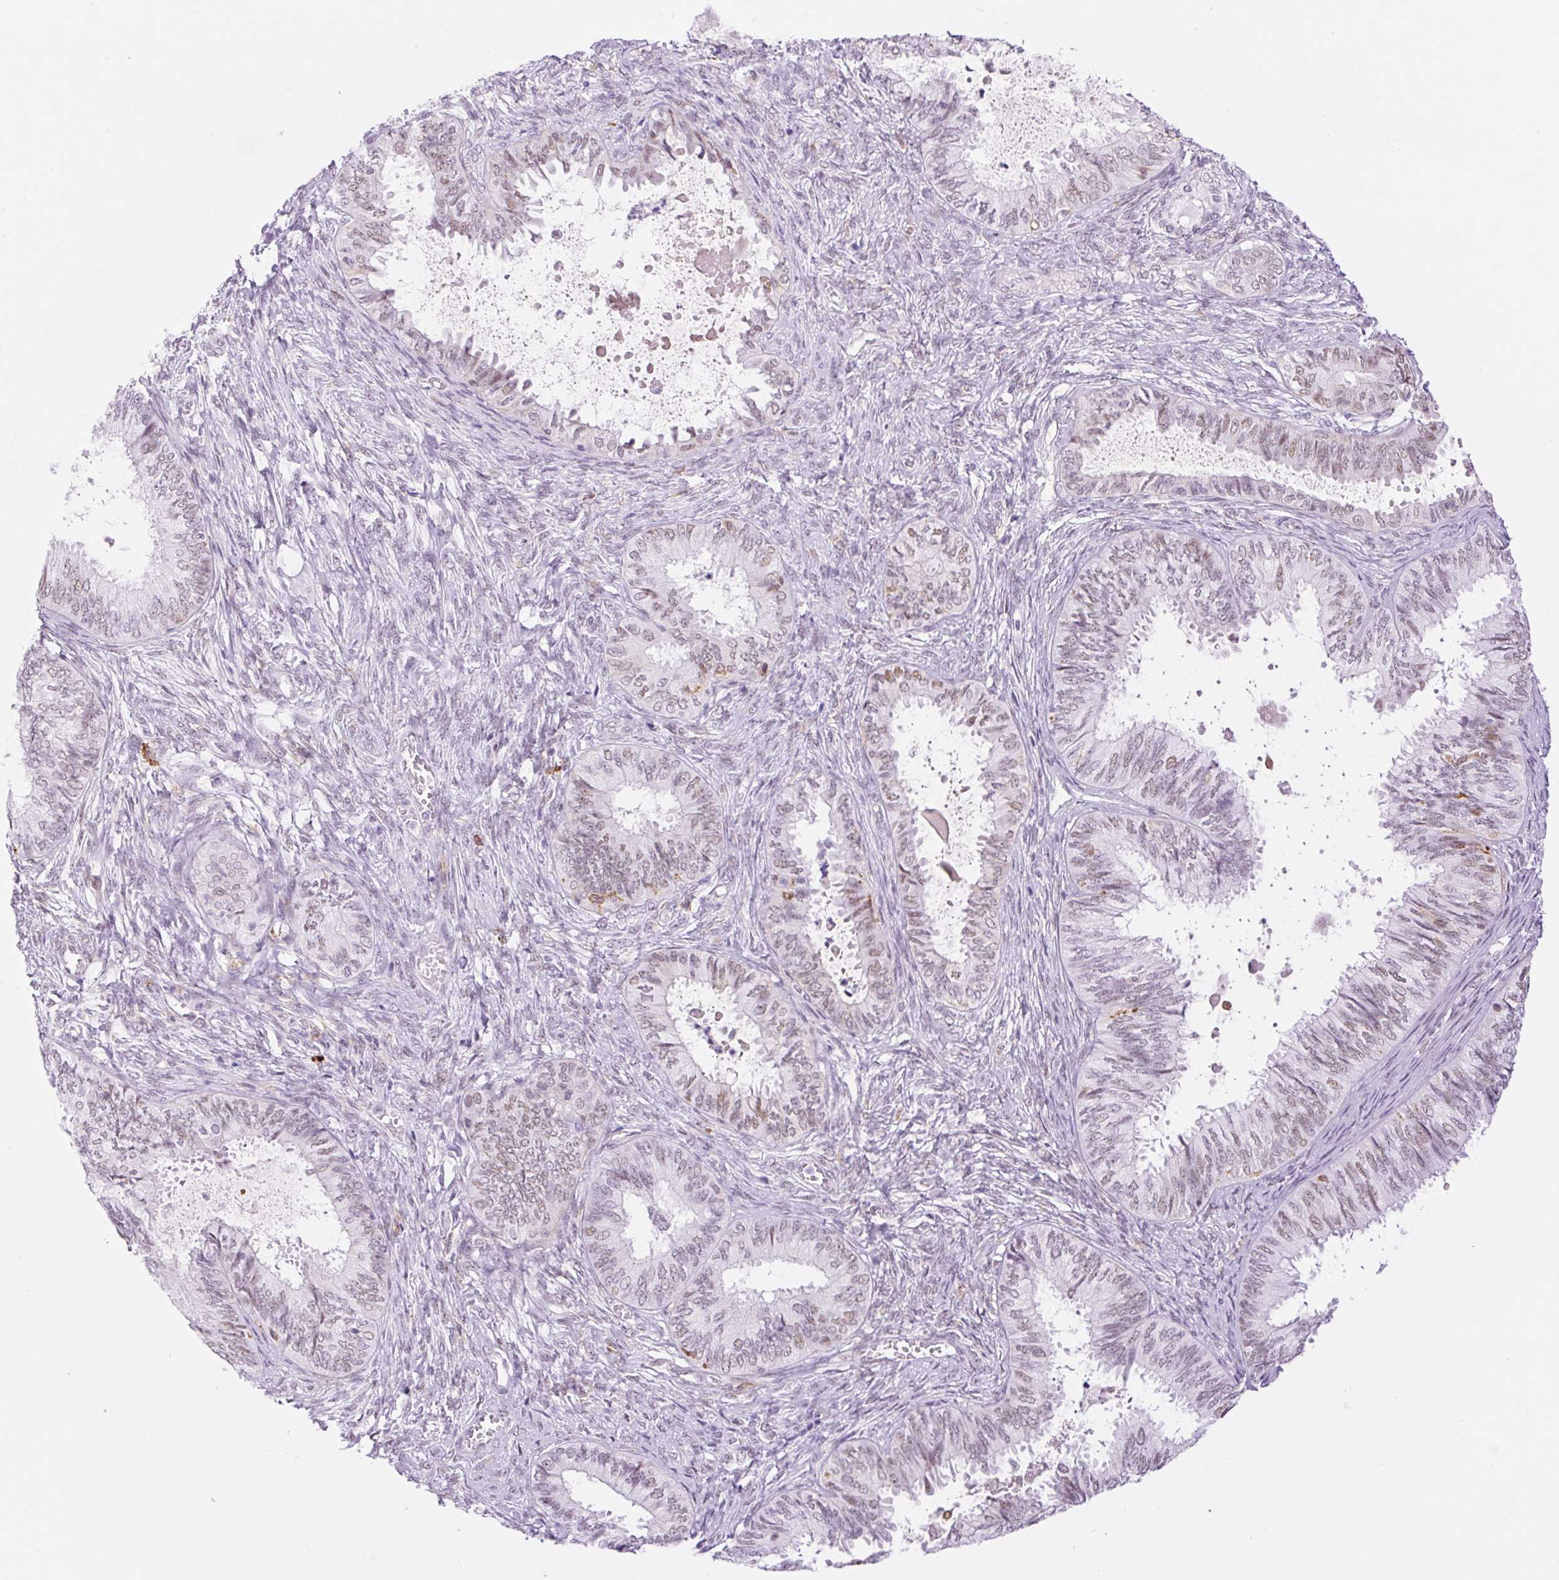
{"staining": {"intensity": "weak", "quantity": ">75%", "location": "nuclear"}, "tissue": "ovarian cancer", "cell_type": "Tumor cells", "image_type": "cancer", "snomed": [{"axis": "morphology", "description": "Carcinoma, endometroid"}, {"axis": "topography", "description": "Ovary"}], "caption": "This is a photomicrograph of immunohistochemistry (IHC) staining of ovarian endometroid carcinoma, which shows weak expression in the nuclear of tumor cells.", "gene": "PALM3", "patient": {"sex": "female", "age": 70}}